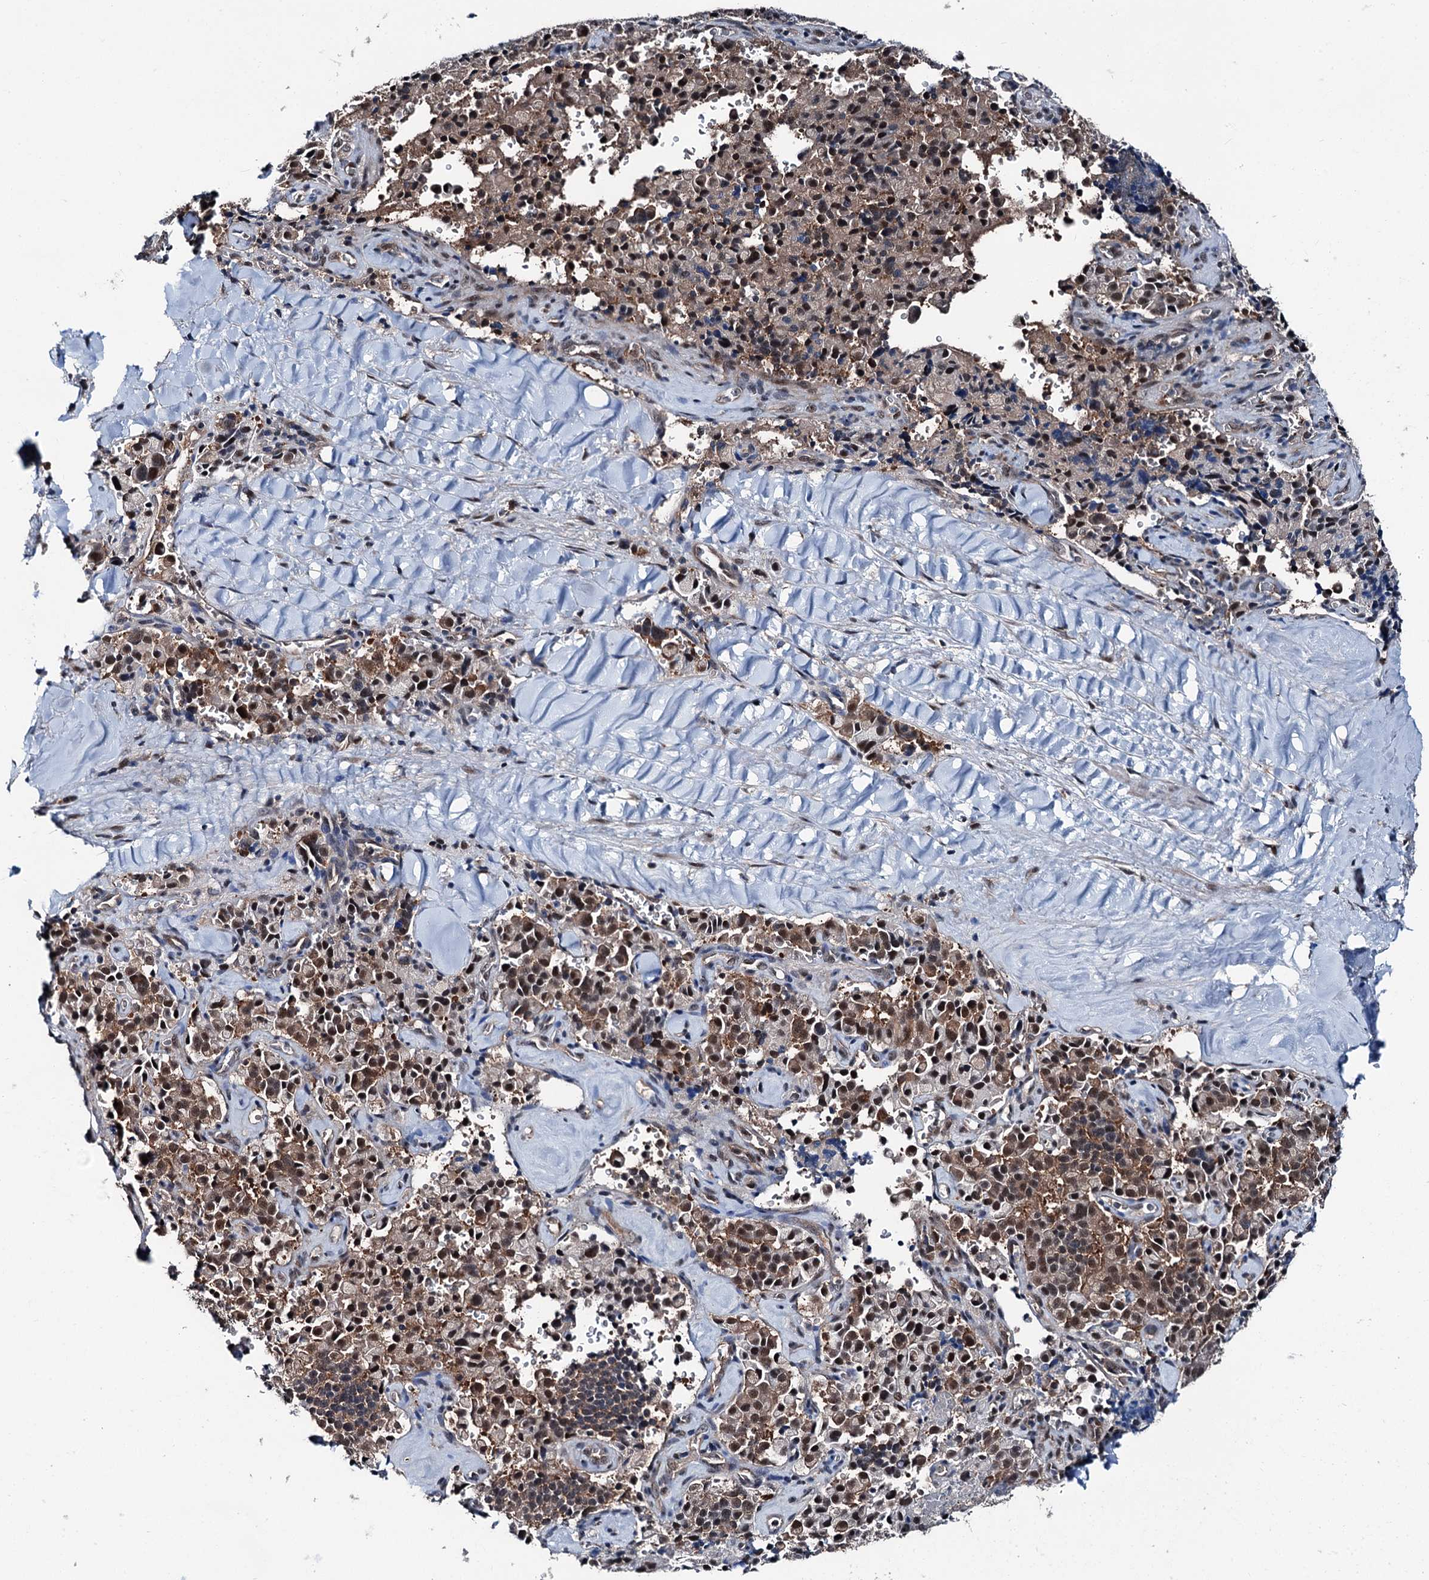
{"staining": {"intensity": "strong", "quantity": ">75%", "location": "nuclear"}, "tissue": "pancreatic cancer", "cell_type": "Tumor cells", "image_type": "cancer", "snomed": [{"axis": "morphology", "description": "Adenocarcinoma, NOS"}, {"axis": "topography", "description": "Pancreas"}], "caption": "IHC micrograph of human pancreatic cancer stained for a protein (brown), which shows high levels of strong nuclear positivity in about >75% of tumor cells.", "gene": "PSMD13", "patient": {"sex": "male", "age": 65}}